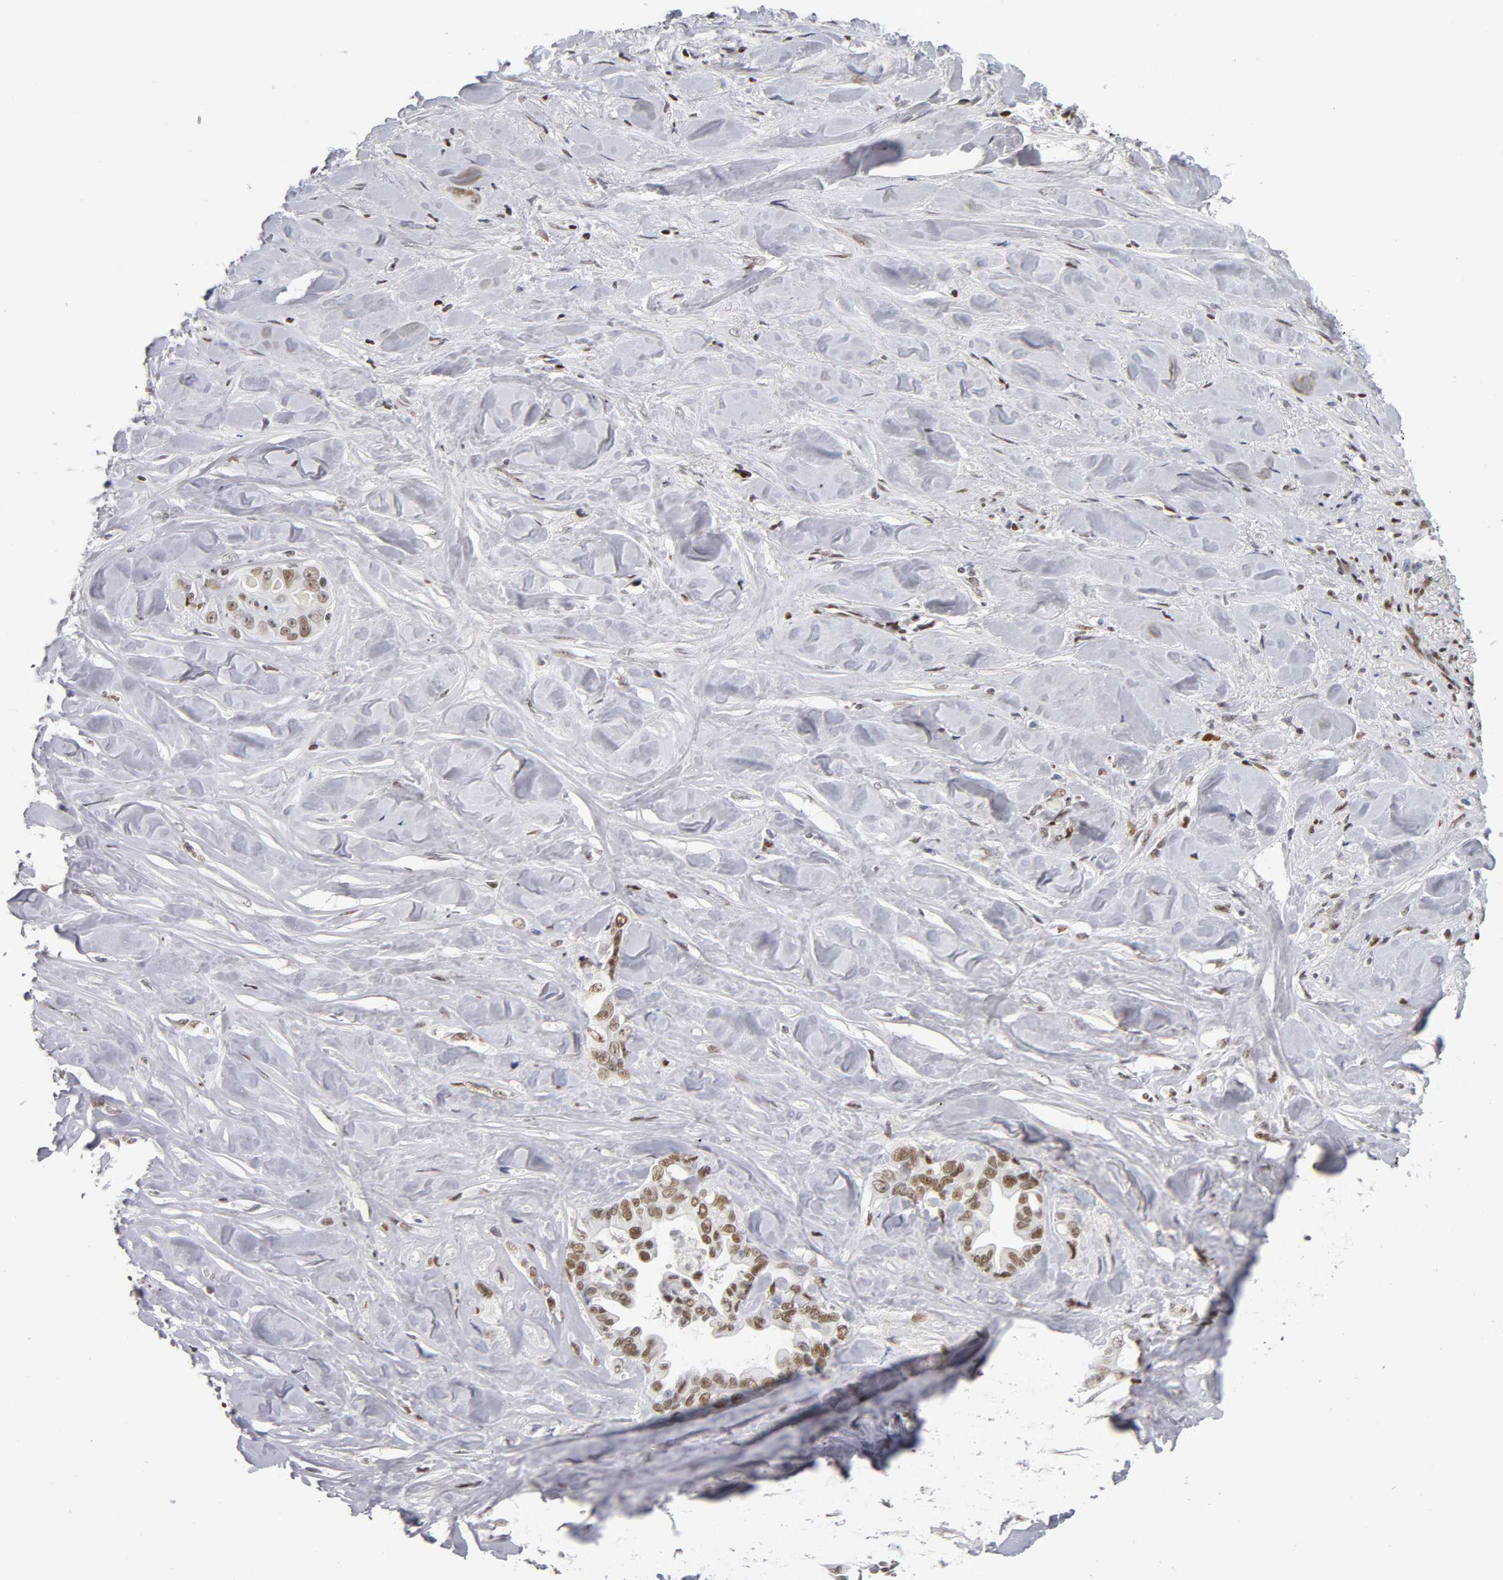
{"staining": {"intensity": "moderate", "quantity": ">75%", "location": "nuclear"}, "tissue": "liver cancer", "cell_type": "Tumor cells", "image_type": "cancer", "snomed": [{"axis": "morphology", "description": "Cholangiocarcinoma"}, {"axis": "topography", "description": "Liver"}], "caption": "Immunohistochemistry (DAB) staining of human liver cancer (cholangiocarcinoma) exhibits moderate nuclear protein expression in about >75% of tumor cells. The staining was performed using DAB to visualize the protein expression in brown, while the nuclei were stained in blue with hematoxylin (Magnification: 20x).", "gene": "SP3", "patient": {"sex": "female", "age": 67}}